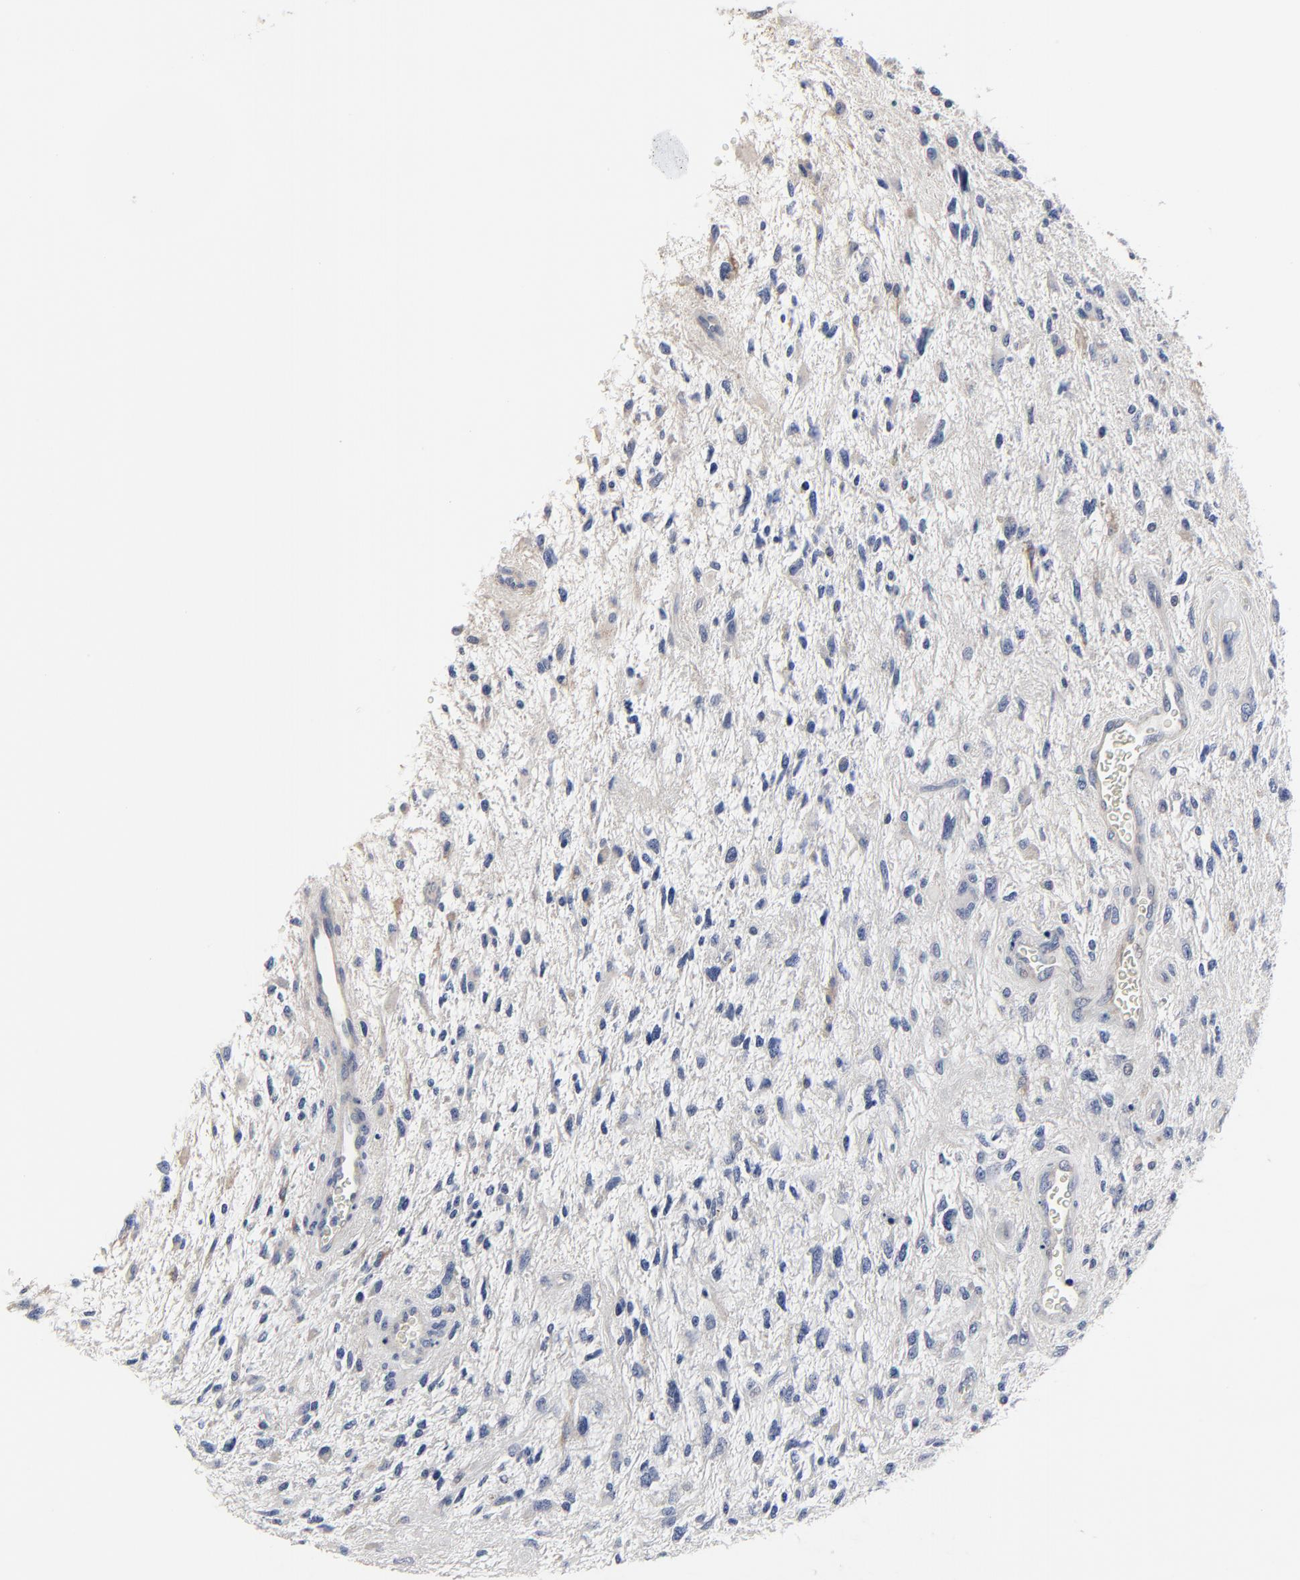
{"staining": {"intensity": "negative", "quantity": "none", "location": "none"}, "tissue": "glioma", "cell_type": "Tumor cells", "image_type": "cancer", "snomed": [{"axis": "morphology", "description": "Glioma, malignant, High grade"}, {"axis": "topography", "description": "Brain"}], "caption": "Tumor cells are negative for protein expression in human glioma. (DAB IHC with hematoxylin counter stain).", "gene": "DHRSX", "patient": {"sex": "female", "age": 60}}